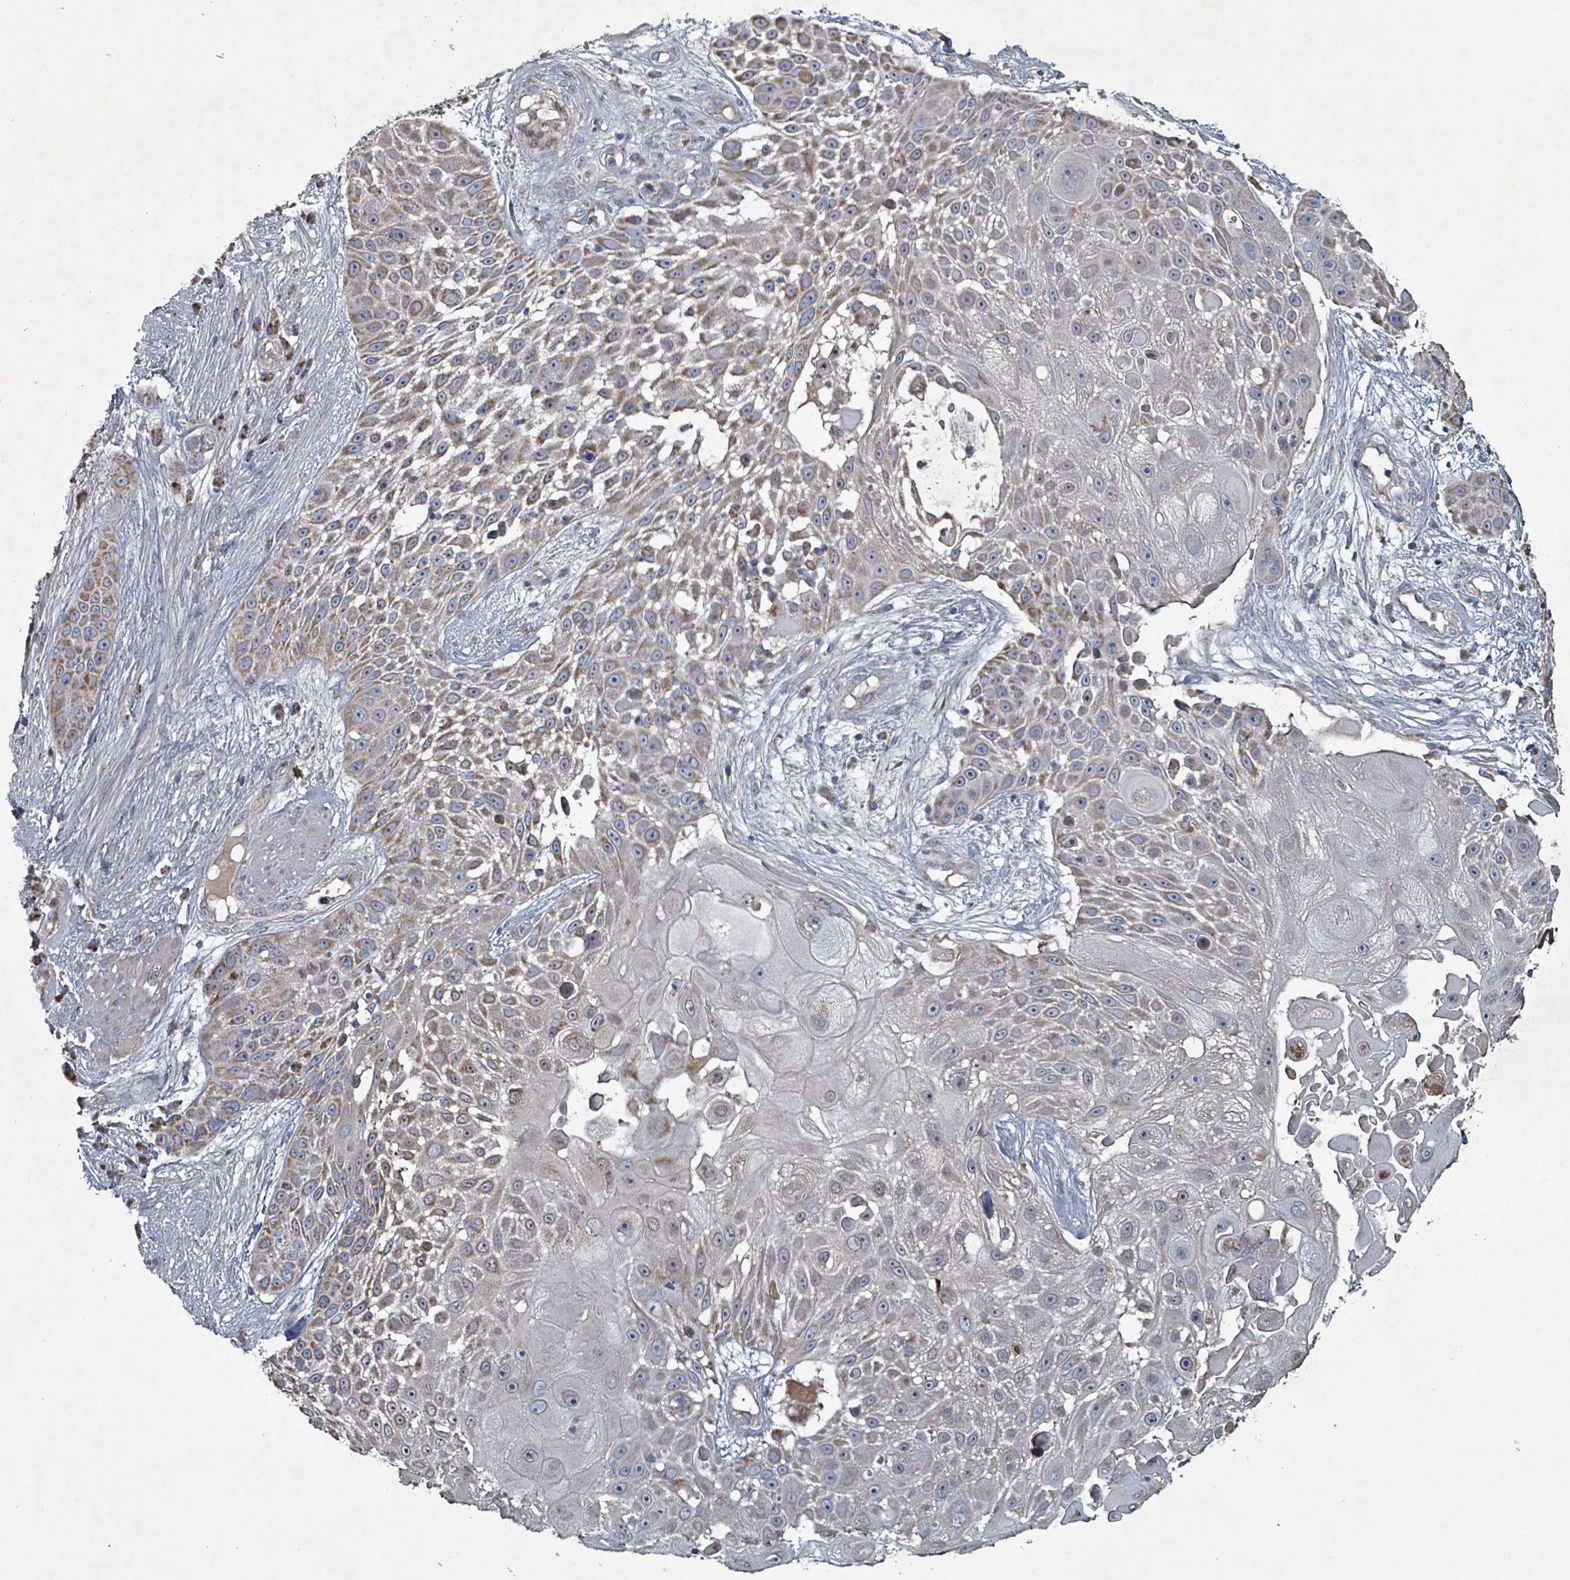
{"staining": {"intensity": "moderate", "quantity": "25%-75%", "location": "cytoplasmic/membranous"}, "tissue": "skin cancer", "cell_type": "Tumor cells", "image_type": "cancer", "snomed": [{"axis": "morphology", "description": "Squamous cell carcinoma, NOS"}, {"axis": "topography", "description": "Skin"}], "caption": "The histopathology image displays a brown stain indicating the presence of a protein in the cytoplasmic/membranous of tumor cells in skin cancer (squamous cell carcinoma). (DAB = brown stain, brightfield microscopy at high magnification).", "gene": "ABHD18", "patient": {"sex": "female", "age": 86}}